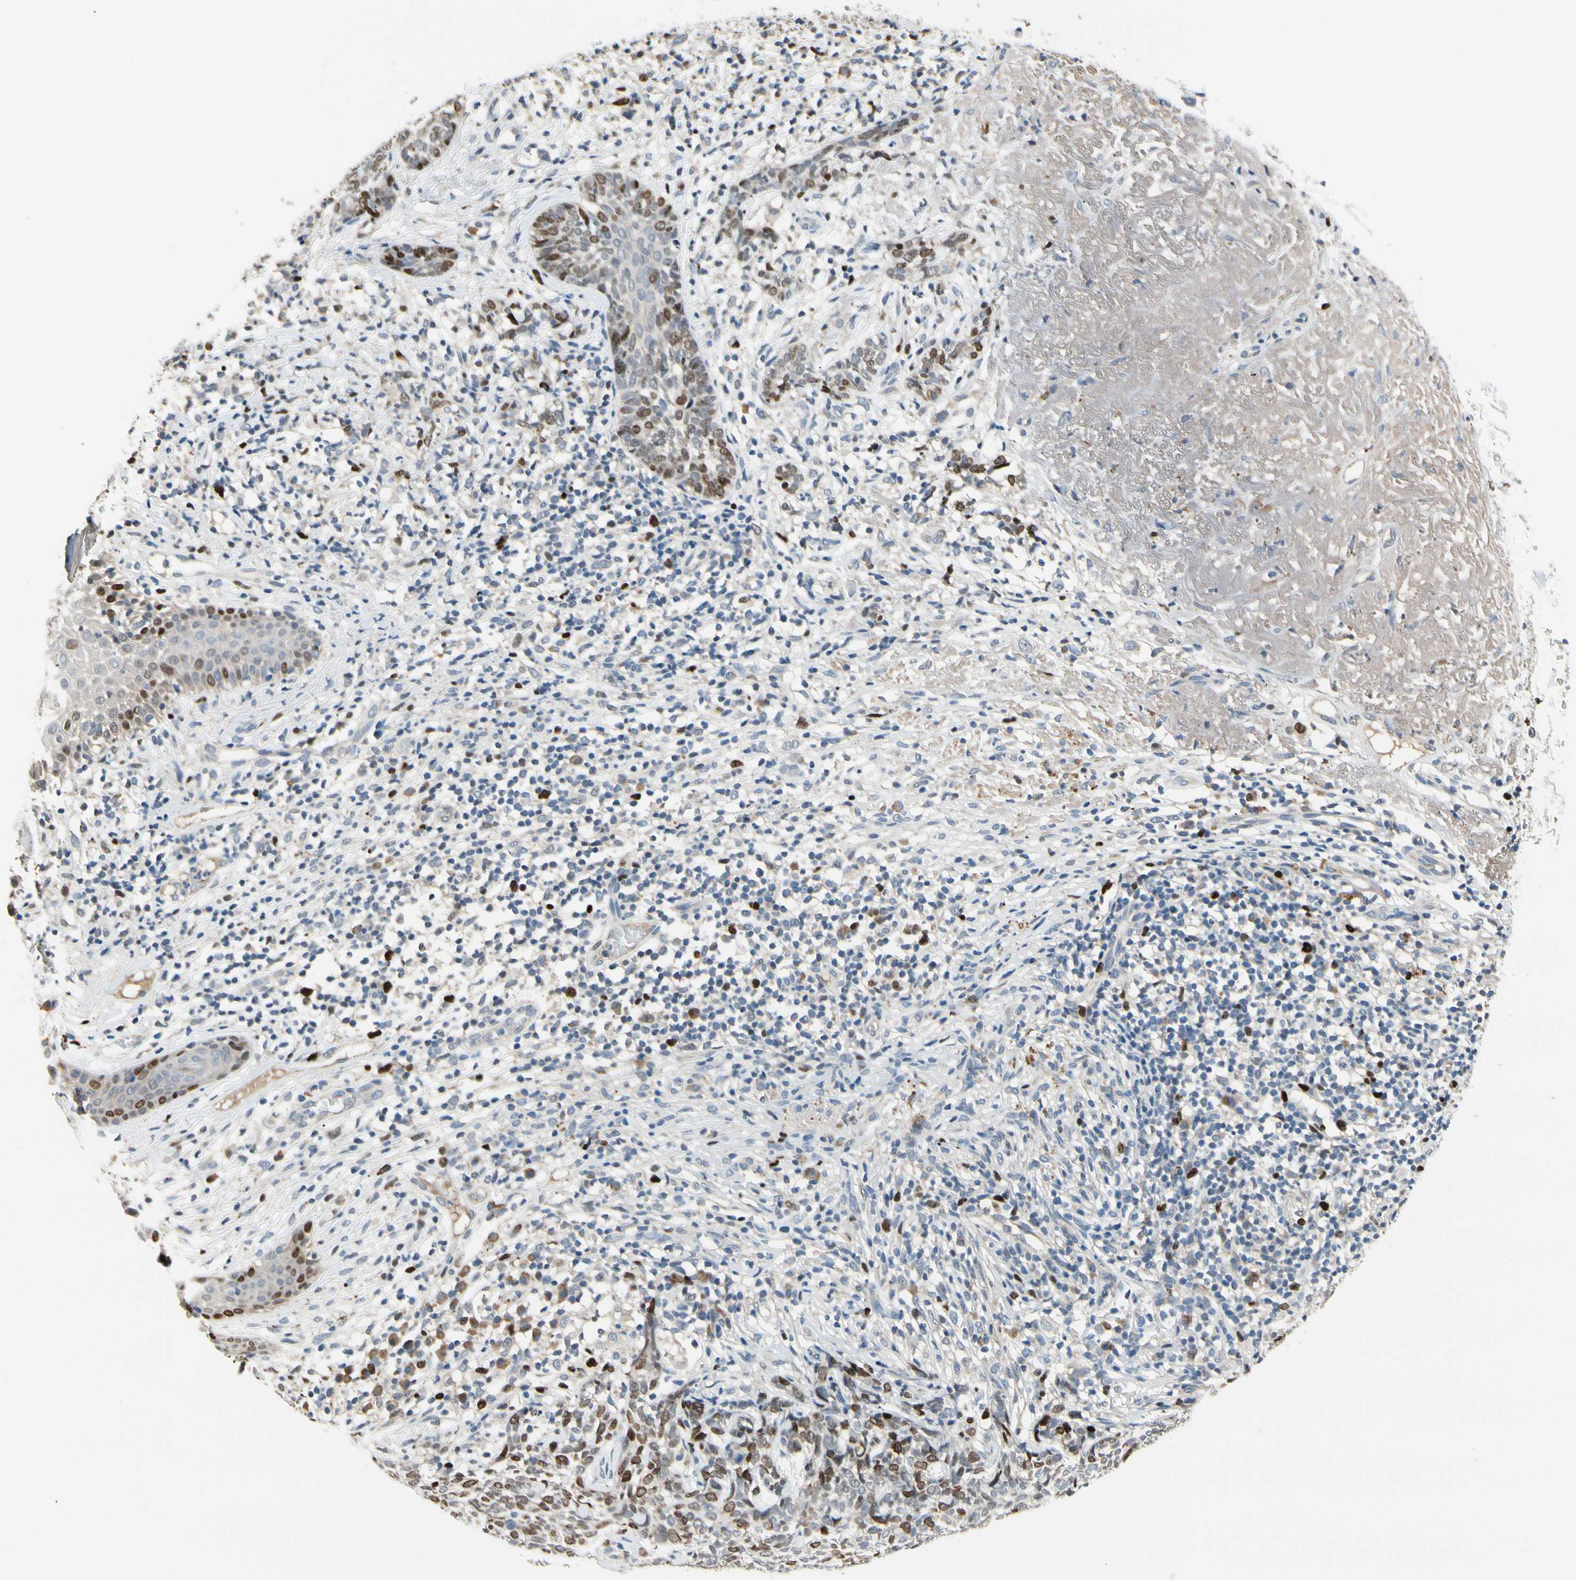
{"staining": {"intensity": "moderate", "quantity": "25%-75%", "location": "nuclear"}, "tissue": "skin cancer", "cell_type": "Tumor cells", "image_type": "cancer", "snomed": [{"axis": "morphology", "description": "Basal cell carcinoma"}, {"axis": "topography", "description": "Skin"}], "caption": "About 25%-75% of tumor cells in skin cancer (basal cell carcinoma) demonstrate moderate nuclear protein positivity as visualized by brown immunohistochemical staining.", "gene": "ZKSCAN4", "patient": {"sex": "female", "age": 84}}